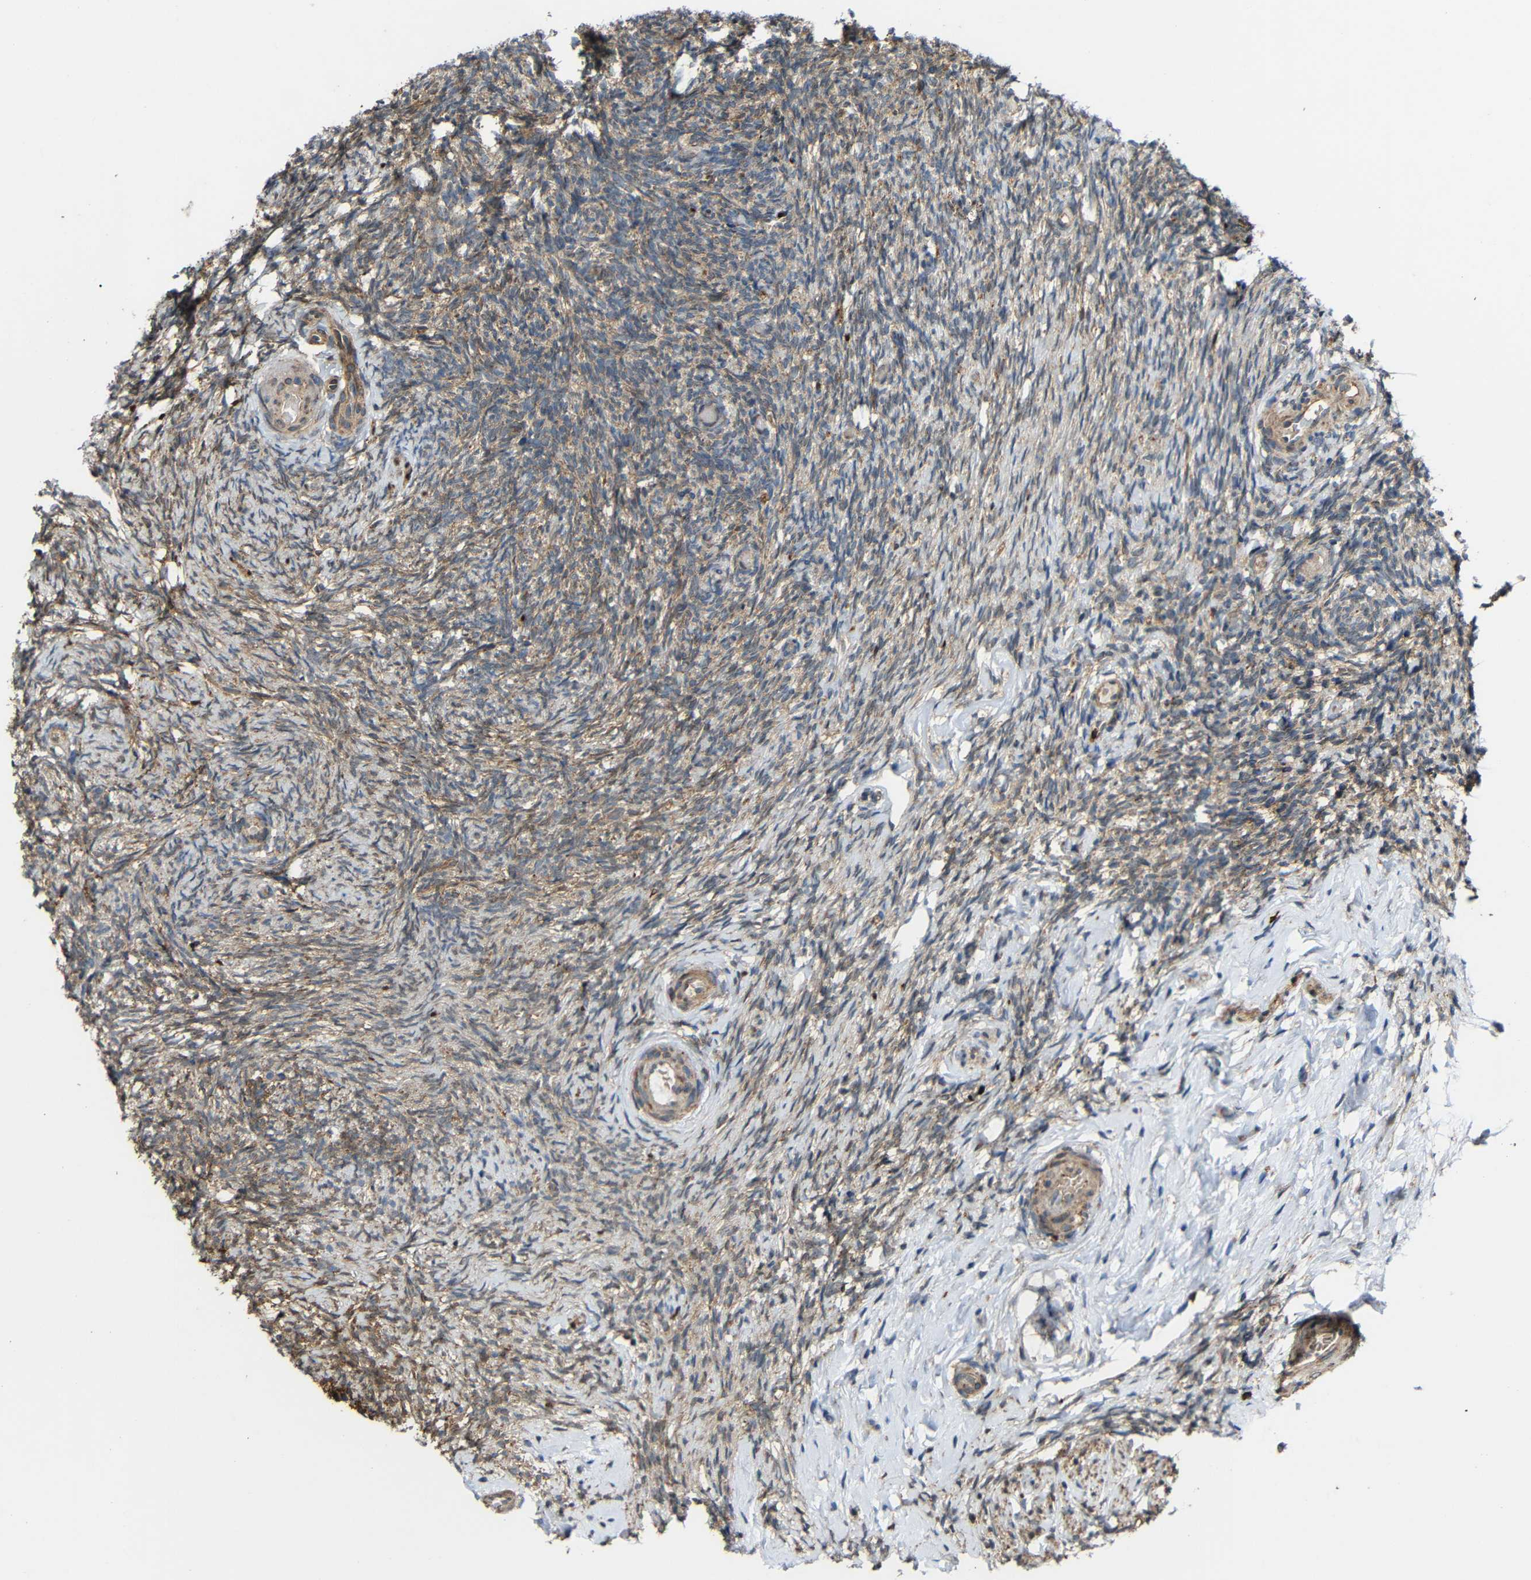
{"staining": {"intensity": "weak", "quantity": "25%-75%", "location": "cytoplasmic/membranous"}, "tissue": "ovary", "cell_type": "Ovarian stroma cells", "image_type": "normal", "snomed": [{"axis": "morphology", "description": "Normal tissue, NOS"}, {"axis": "topography", "description": "Ovary"}], "caption": "Ovarian stroma cells exhibit low levels of weak cytoplasmic/membranous positivity in approximately 25%-75% of cells in unremarkable ovary. The protein is stained brown, and the nuclei are stained in blue (DAB IHC with brightfield microscopy, high magnification).", "gene": "C1GALT1", "patient": {"sex": "female", "age": 60}}